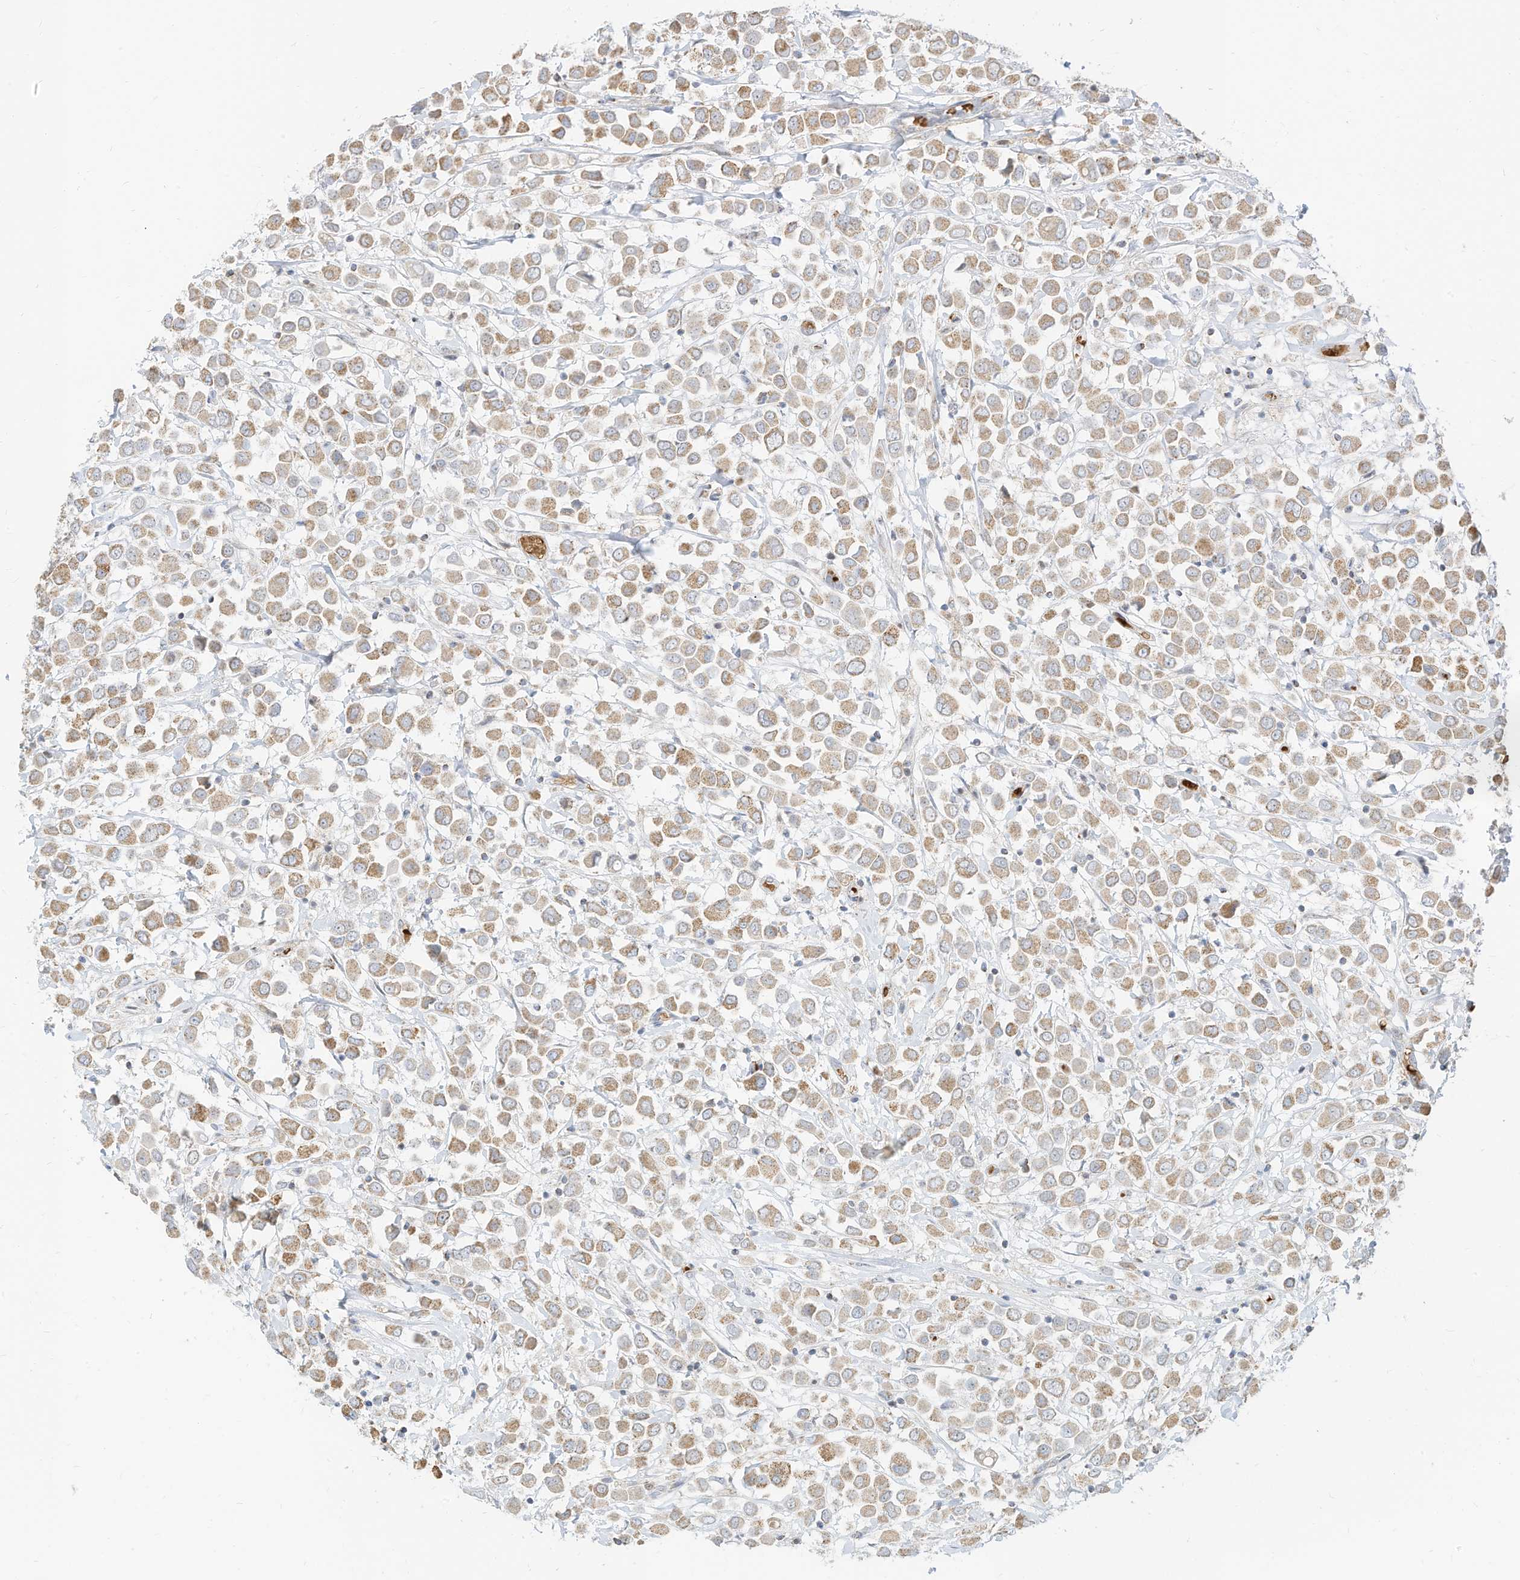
{"staining": {"intensity": "moderate", "quantity": ">75%", "location": "cytoplasmic/membranous"}, "tissue": "breast cancer", "cell_type": "Tumor cells", "image_type": "cancer", "snomed": [{"axis": "morphology", "description": "Duct carcinoma"}, {"axis": "topography", "description": "Breast"}], "caption": "The micrograph demonstrates staining of breast infiltrating ductal carcinoma, revealing moderate cytoplasmic/membranous protein staining (brown color) within tumor cells.", "gene": "MTUS2", "patient": {"sex": "female", "age": 61}}